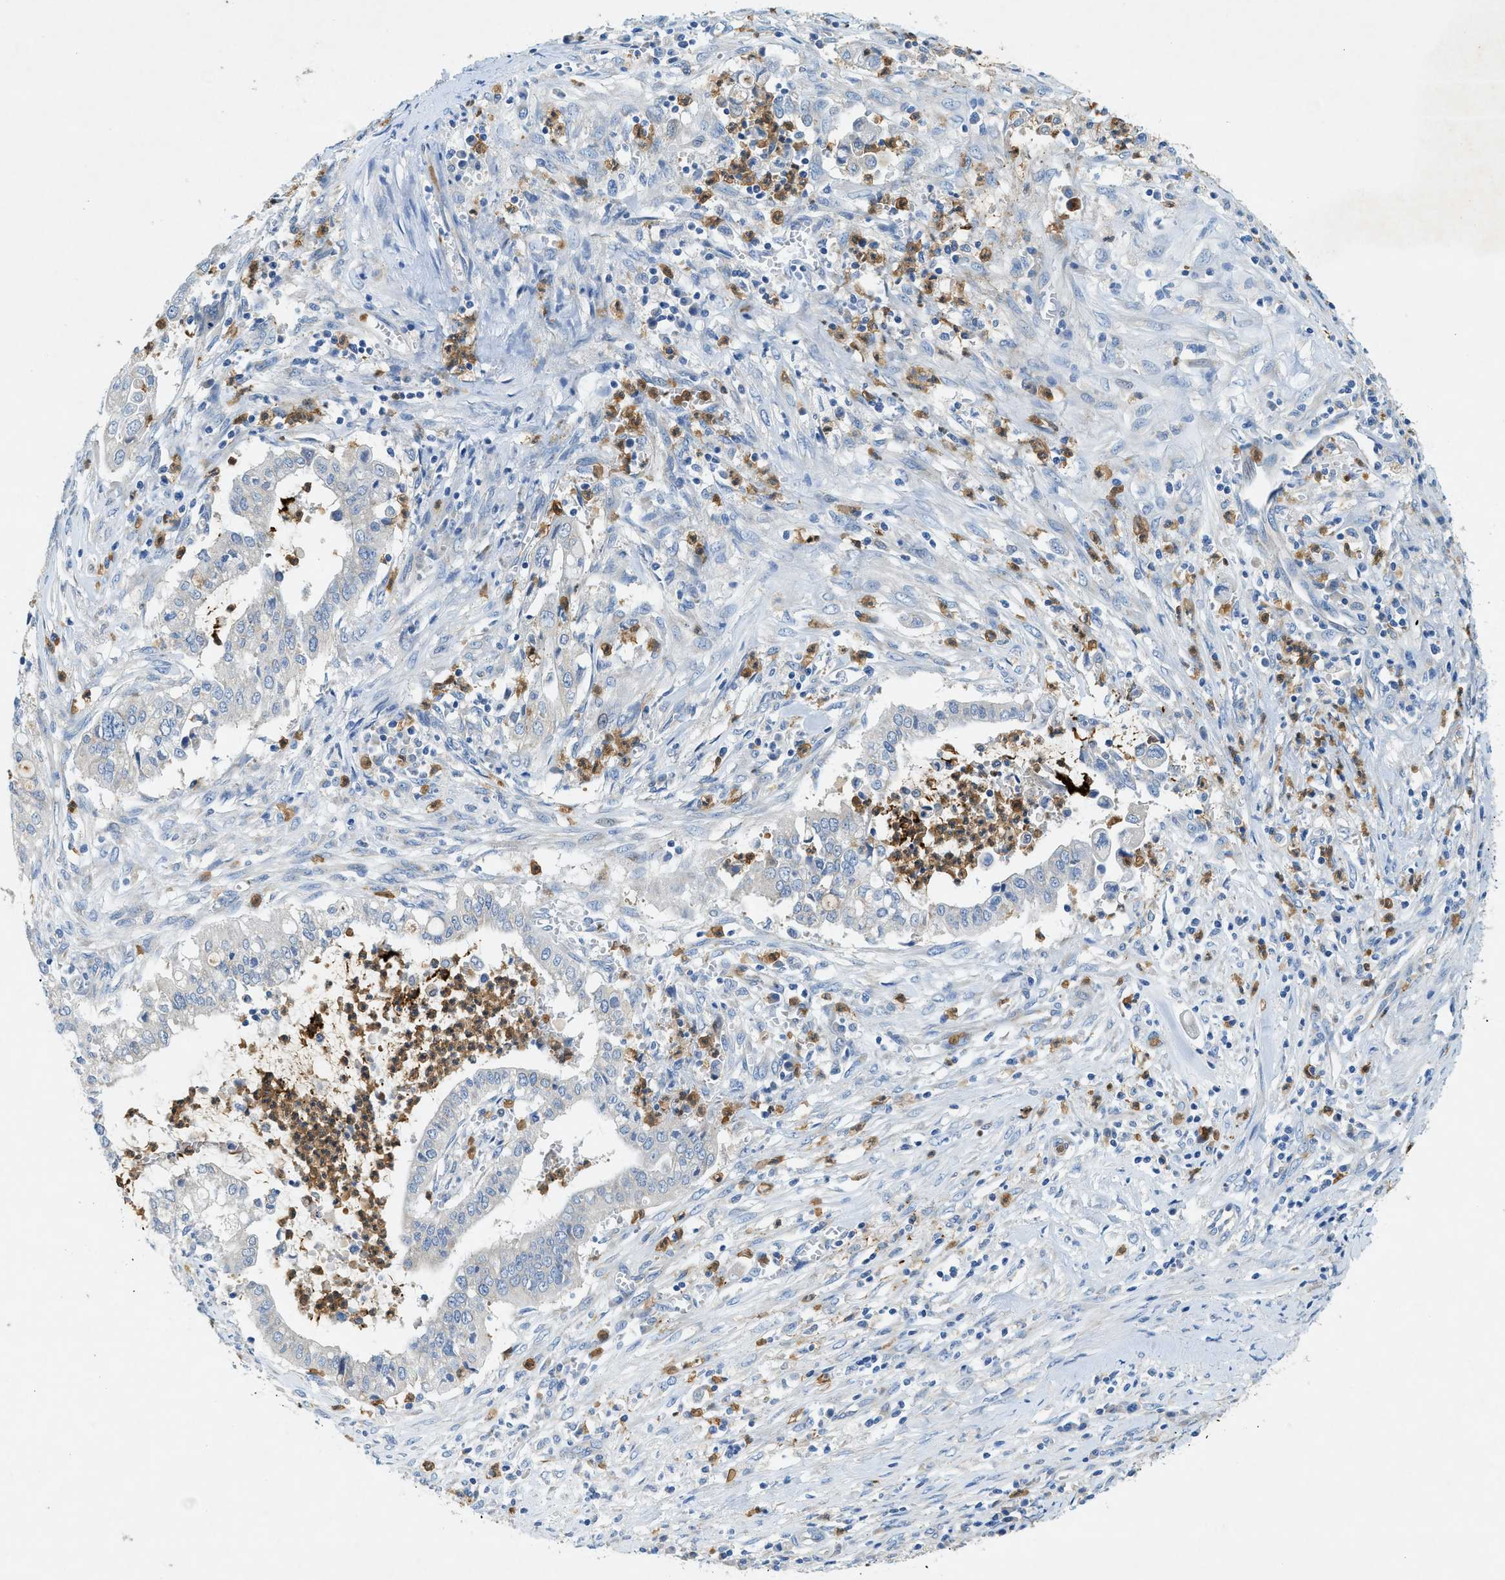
{"staining": {"intensity": "negative", "quantity": "none", "location": "none"}, "tissue": "cervical cancer", "cell_type": "Tumor cells", "image_type": "cancer", "snomed": [{"axis": "morphology", "description": "Adenocarcinoma, NOS"}, {"axis": "topography", "description": "Cervix"}], "caption": "IHC image of neoplastic tissue: human cervical cancer (adenocarcinoma) stained with DAB (3,3'-diaminobenzidine) displays no significant protein positivity in tumor cells.", "gene": "ZDHHC13", "patient": {"sex": "female", "age": 44}}